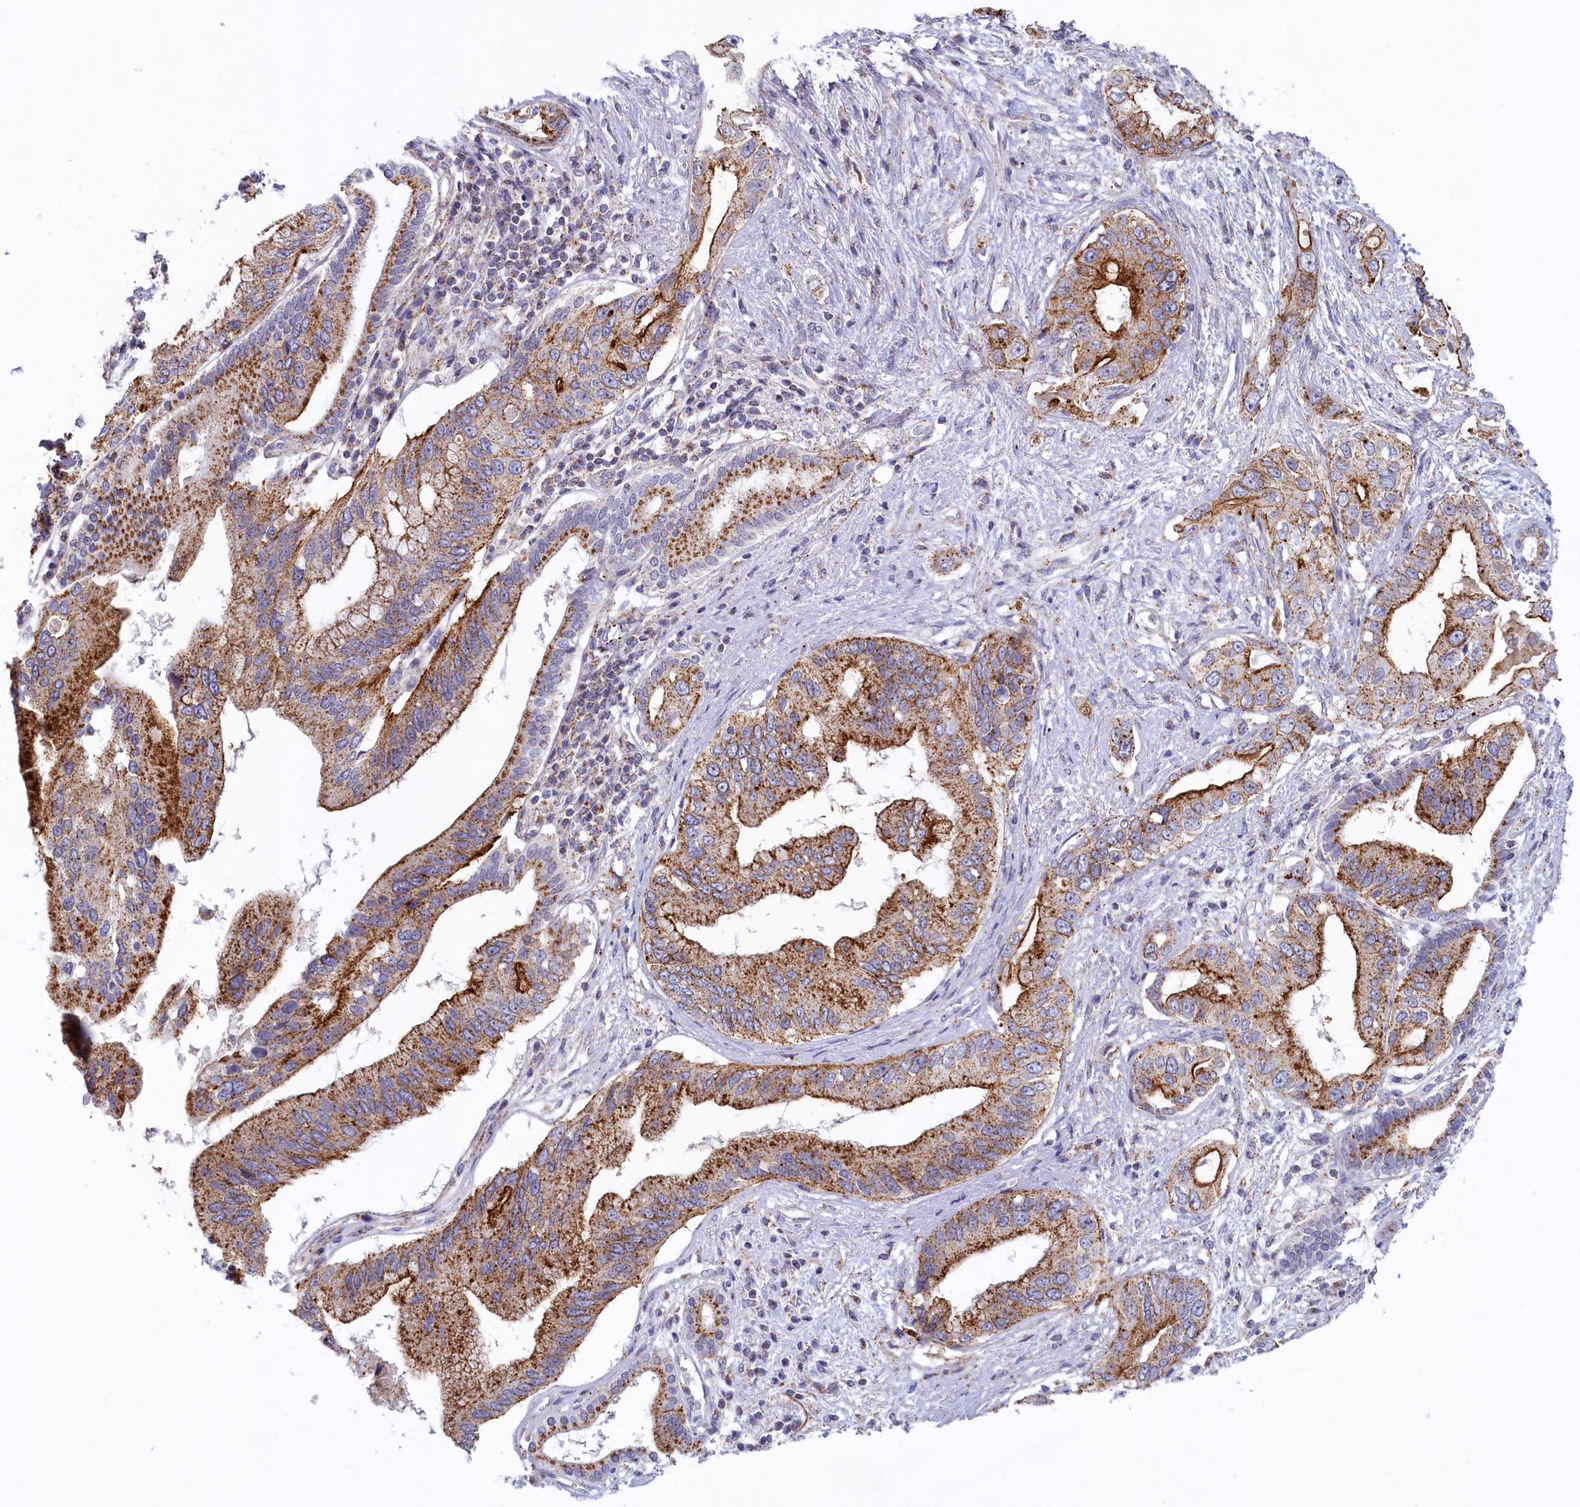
{"staining": {"intensity": "moderate", "quantity": ">75%", "location": "cytoplasmic/membranous"}, "tissue": "pancreatic cancer", "cell_type": "Tumor cells", "image_type": "cancer", "snomed": [{"axis": "morphology", "description": "Inflammation, NOS"}, {"axis": "morphology", "description": "Adenocarcinoma, NOS"}, {"axis": "topography", "description": "Pancreas"}], "caption": "Protein expression analysis of human pancreatic adenocarcinoma reveals moderate cytoplasmic/membranous expression in about >75% of tumor cells.", "gene": "HYKK", "patient": {"sex": "female", "age": 56}}